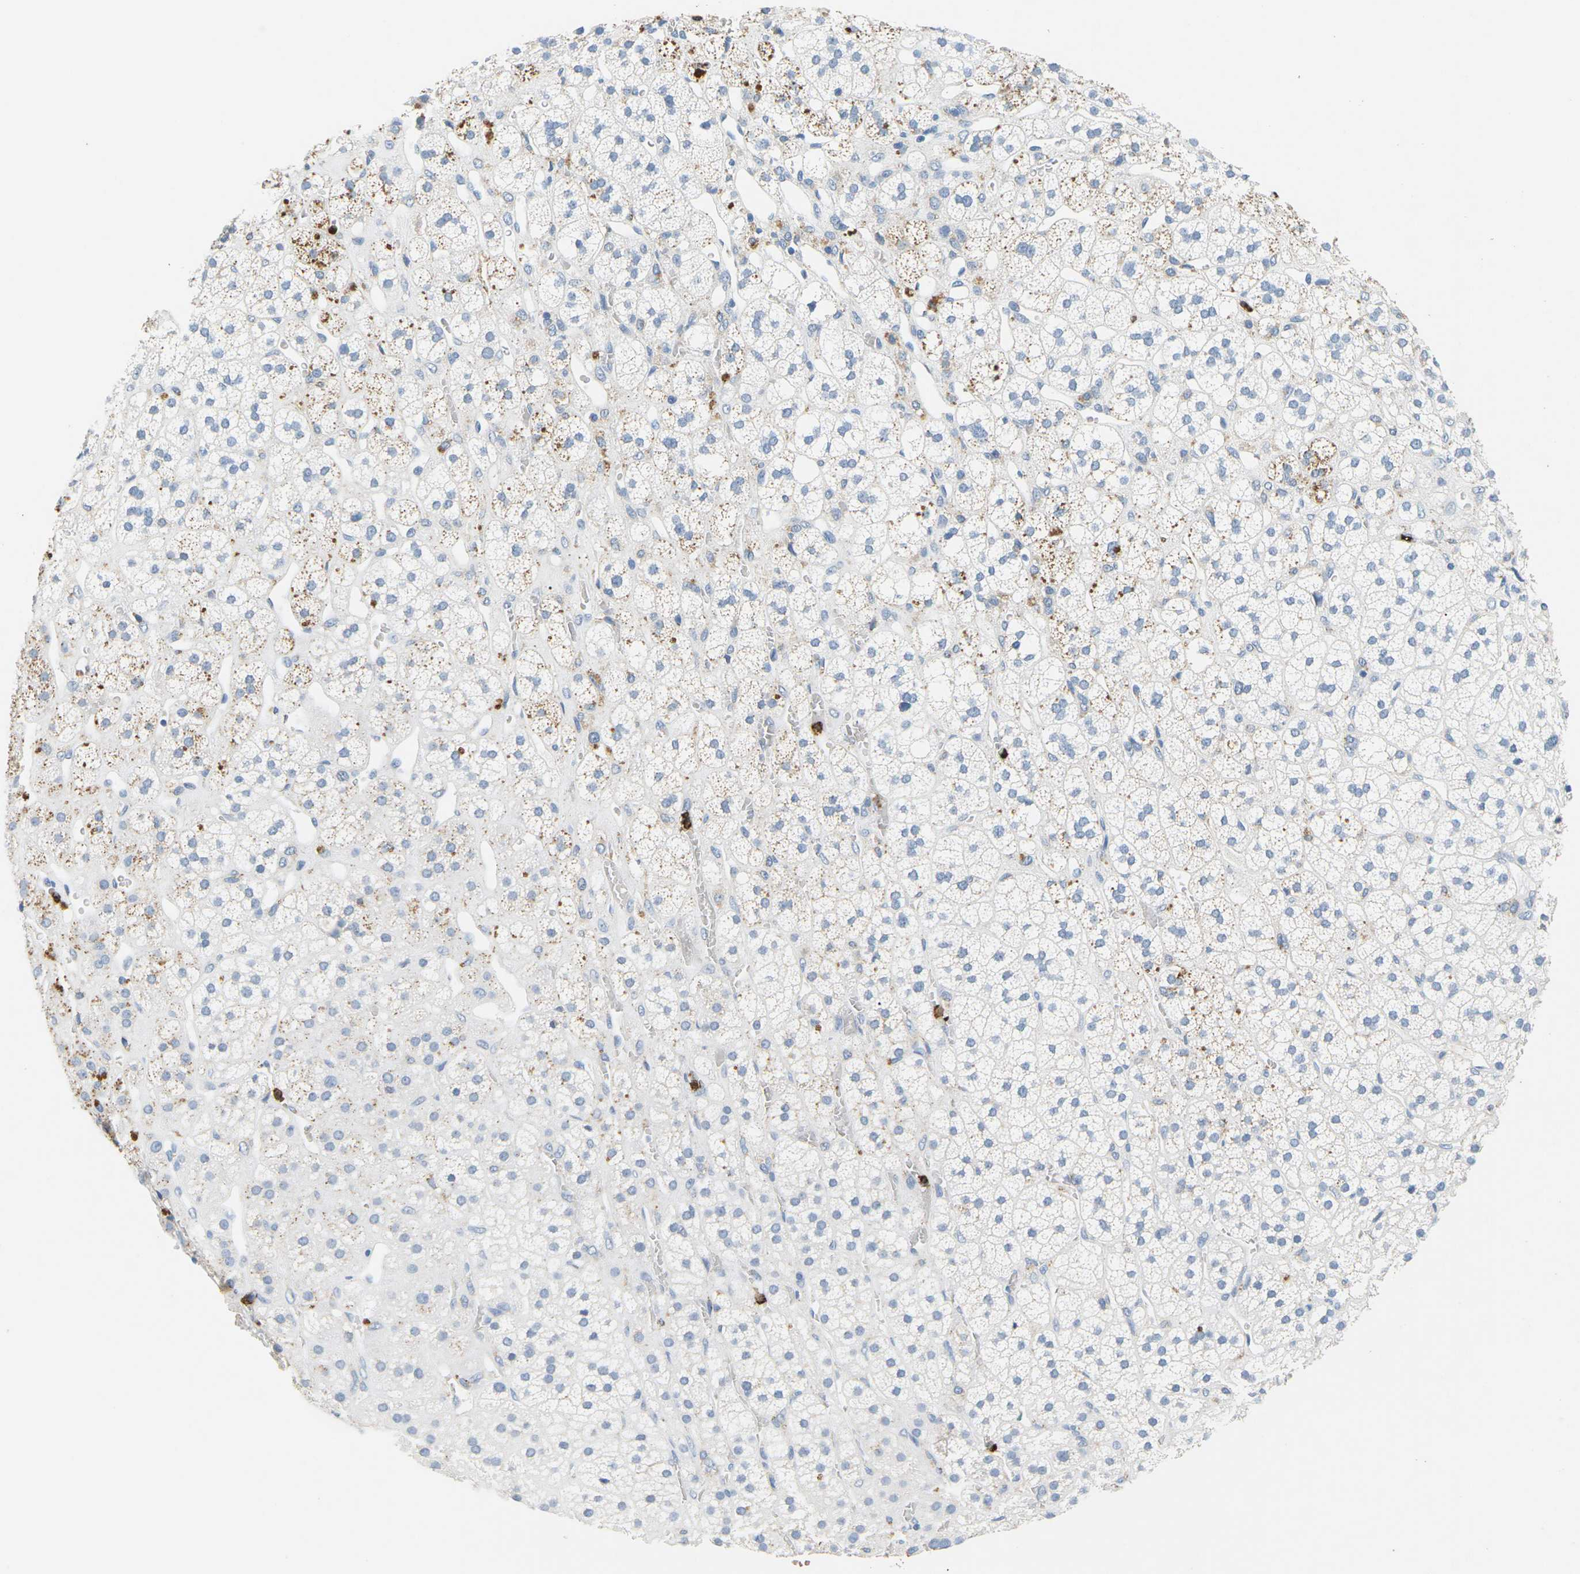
{"staining": {"intensity": "moderate", "quantity": "<25%", "location": "cytoplasmic/membranous"}, "tissue": "adrenal gland", "cell_type": "Glandular cells", "image_type": "normal", "snomed": [{"axis": "morphology", "description": "Normal tissue, NOS"}, {"axis": "topography", "description": "Adrenal gland"}], "caption": "Protein analysis of benign adrenal gland demonstrates moderate cytoplasmic/membranous staining in about <25% of glandular cells. (brown staining indicates protein expression, while blue staining denotes nuclei).", "gene": "ADM", "patient": {"sex": "male", "age": 56}}